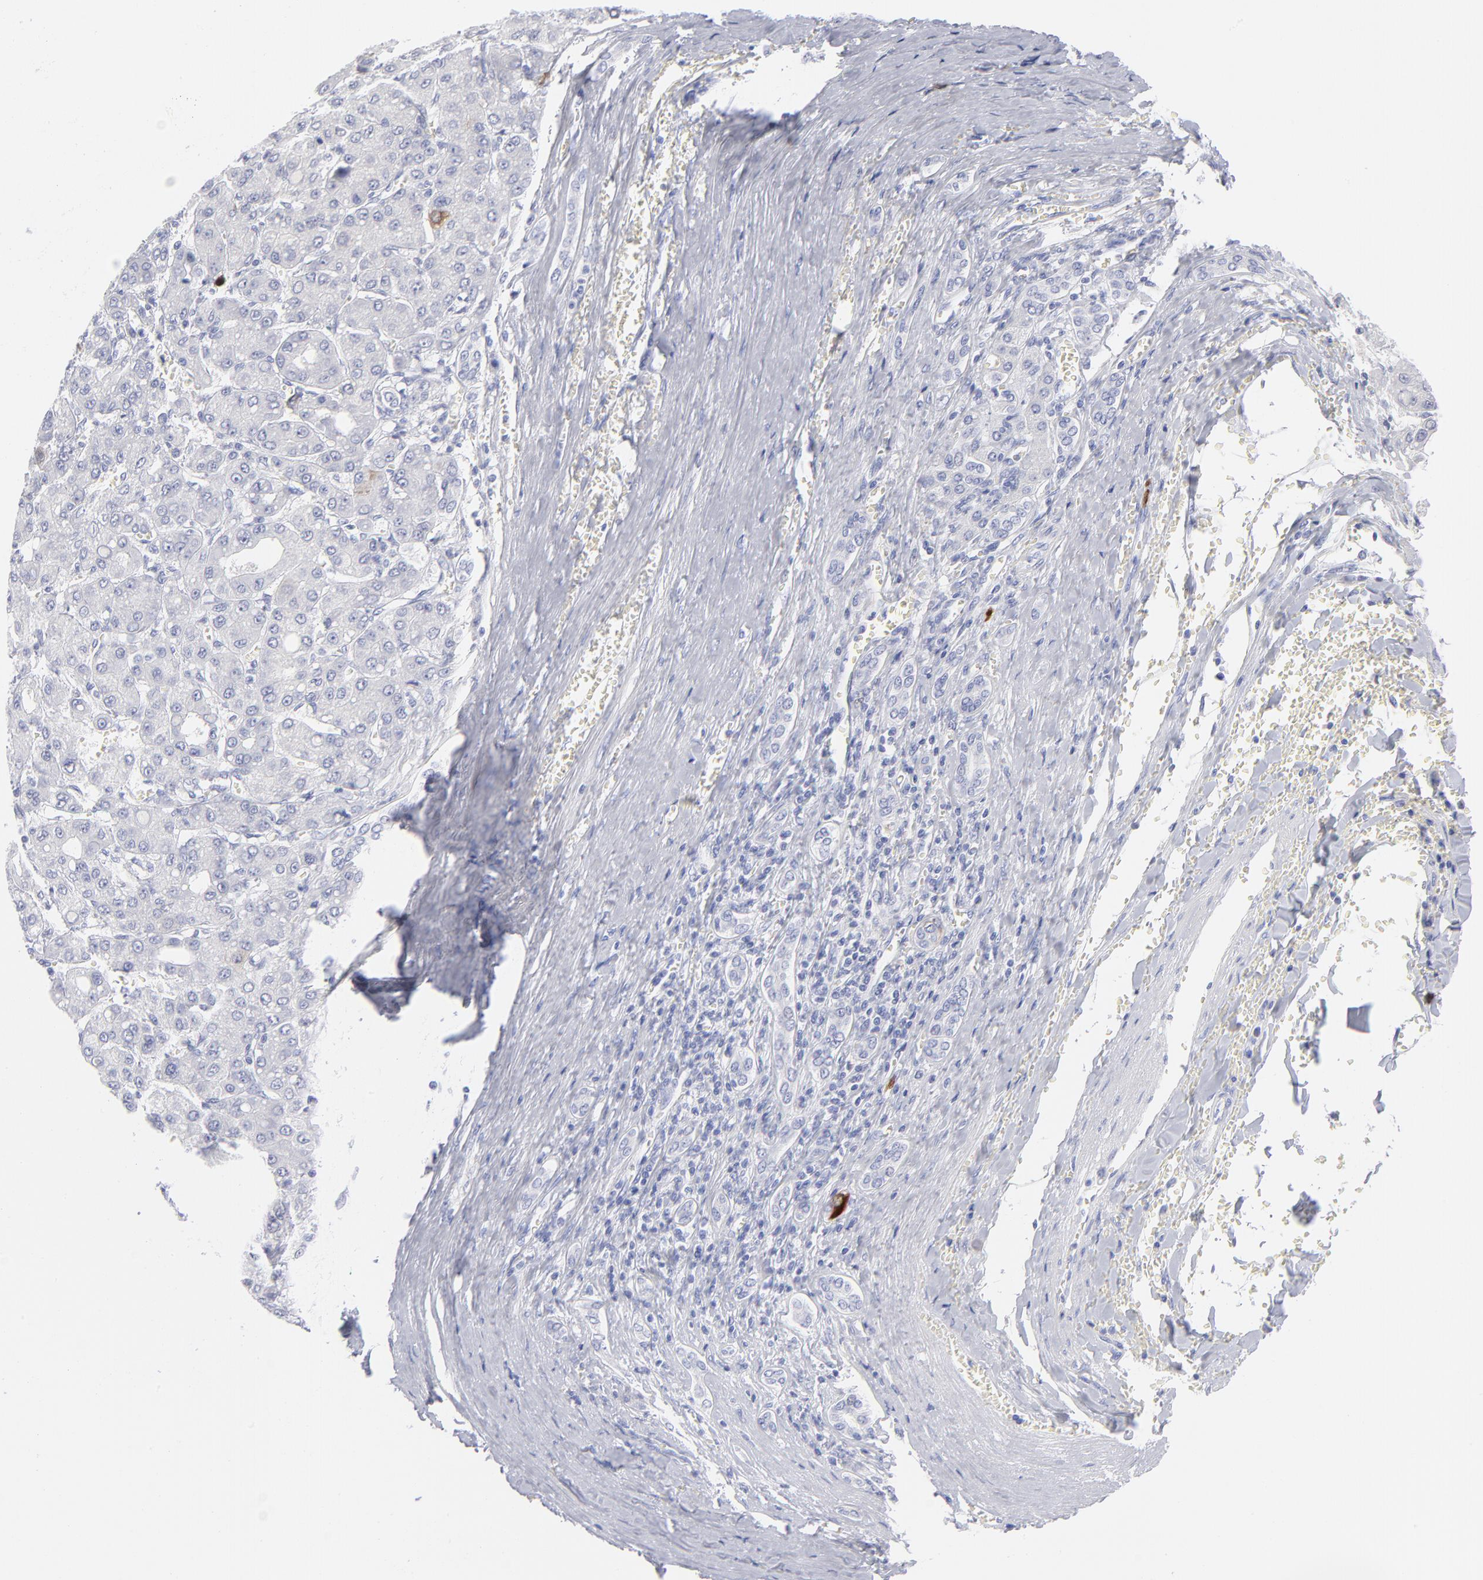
{"staining": {"intensity": "strong", "quantity": "<25%", "location": "cytoplasmic/membranous"}, "tissue": "liver cancer", "cell_type": "Tumor cells", "image_type": "cancer", "snomed": [{"axis": "morphology", "description": "Carcinoma, Hepatocellular, NOS"}, {"axis": "topography", "description": "Liver"}], "caption": "Immunohistochemistry (IHC) histopathology image of human hepatocellular carcinoma (liver) stained for a protein (brown), which reveals medium levels of strong cytoplasmic/membranous staining in about <25% of tumor cells.", "gene": "CCNB1", "patient": {"sex": "male", "age": 69}}